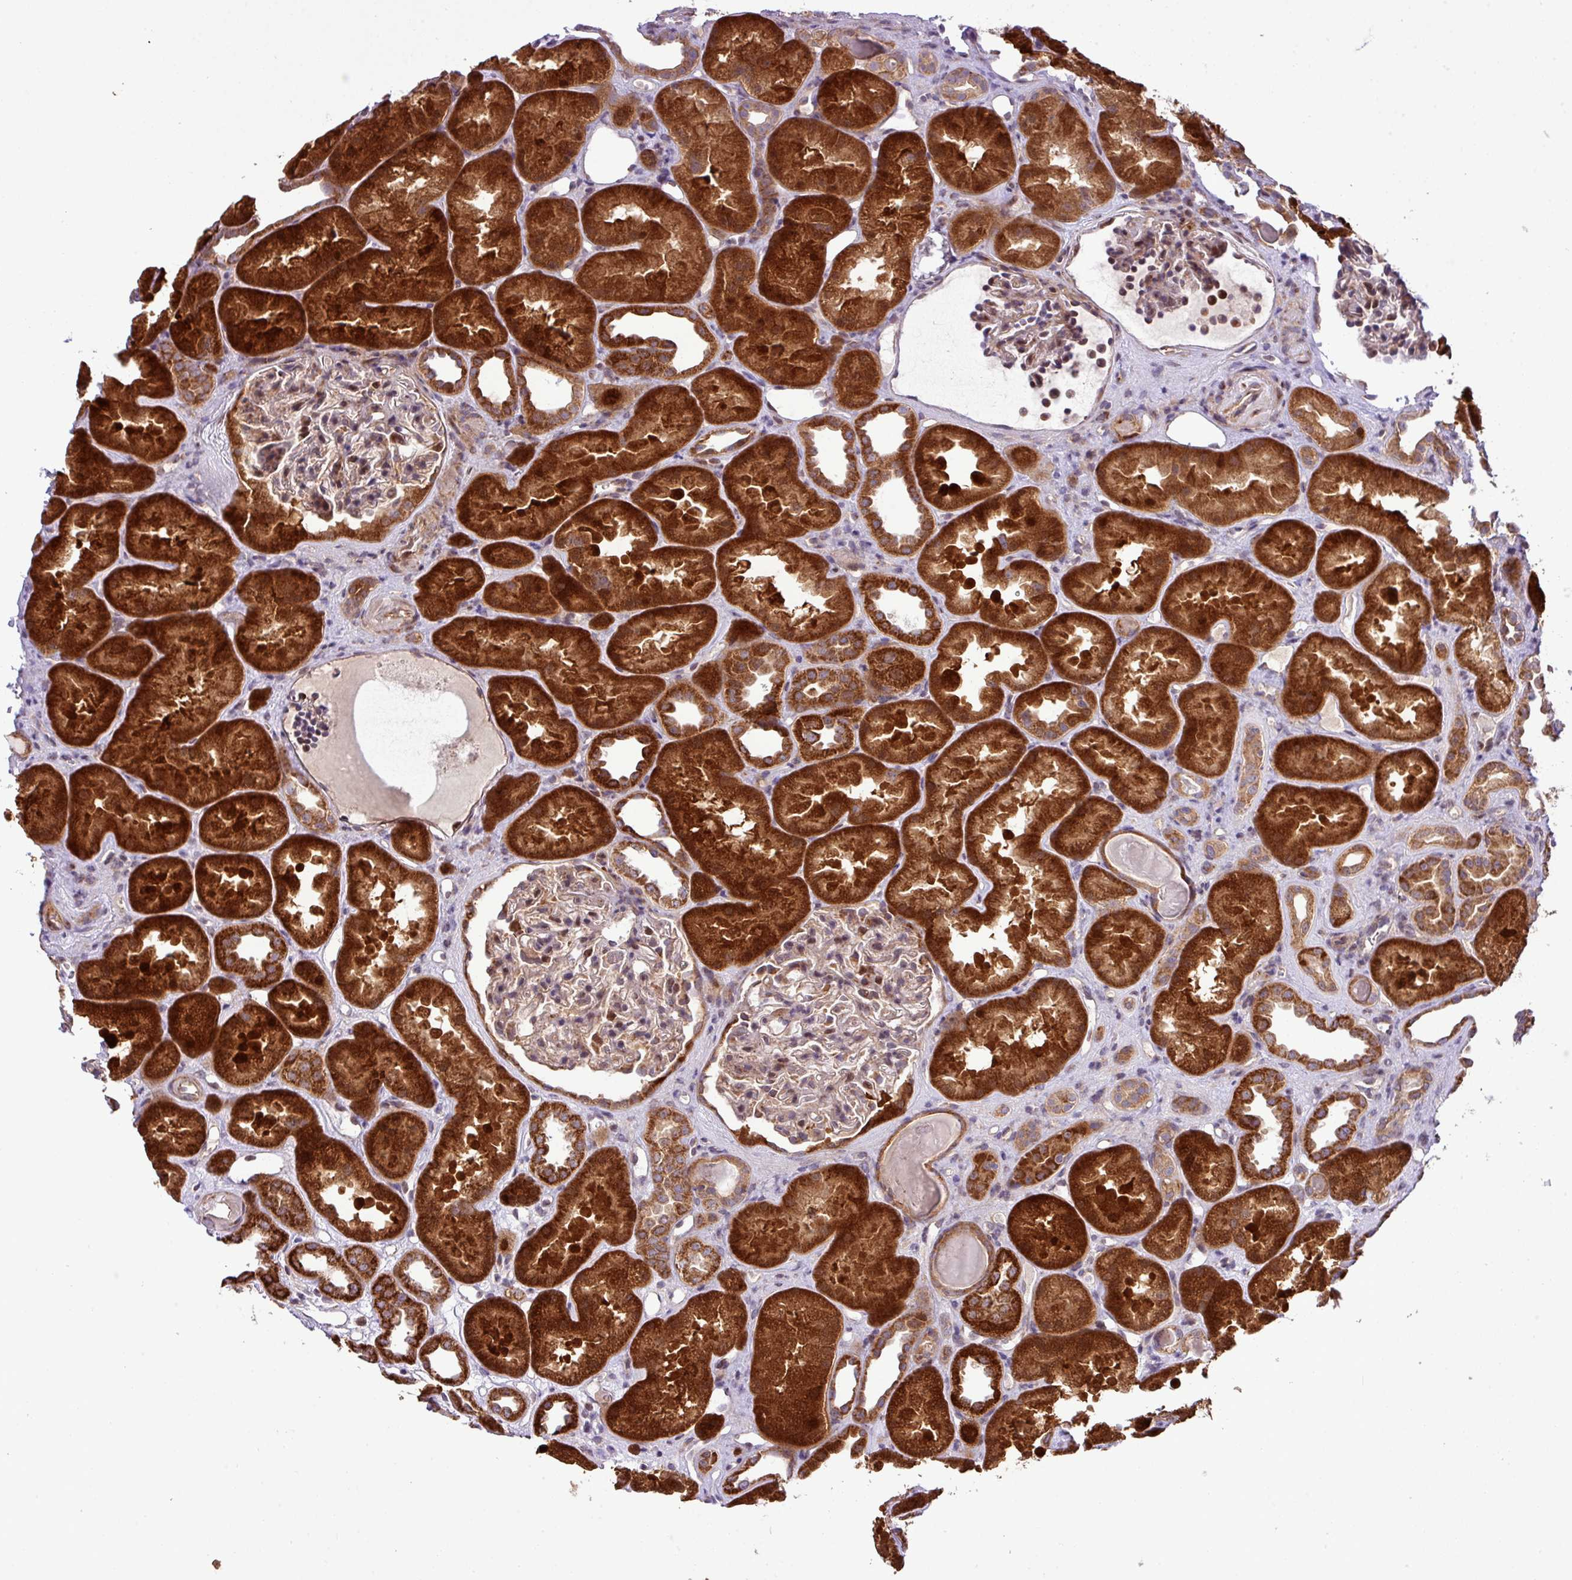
{"staining": {"intensity": "weak", "quantity": "25%-75%", "location": "cytoplasmic/membranous"}, "tissue": "kidney", "cell_type": "Cells in glomeruli", "image_type": "normal", "snomed": [{"axis": "morphology", "description": "Normal tissue, NOS"}, {"axis": "topography", "description": "Kidney"}], "caption": "Human kidney stained with a protein marker shows weak staining in cells in glomeruli.", "gene": "B3GNT9", "patient": {"sex": "male", "age": 61}}